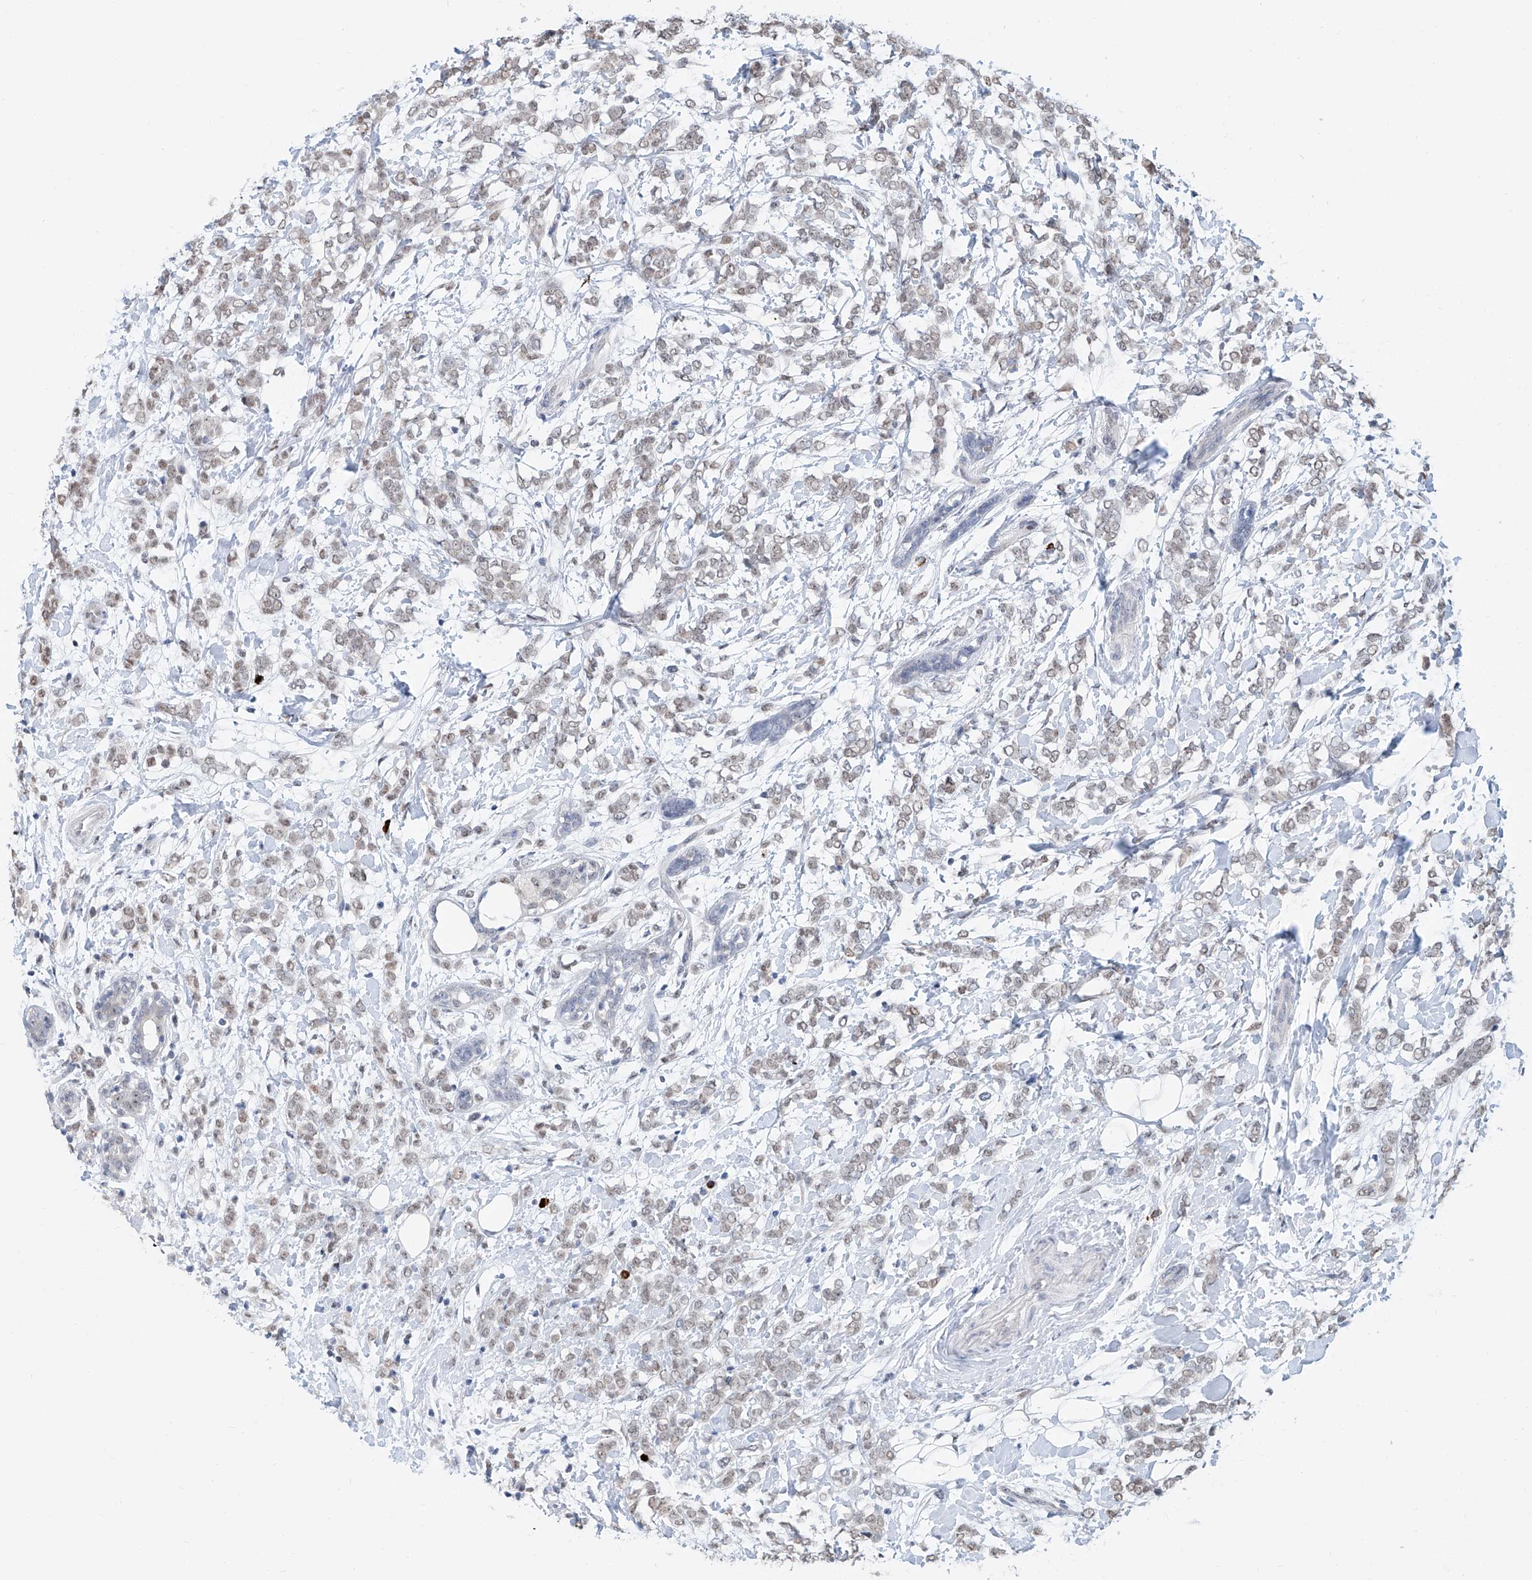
{"staining": {"intensity": "weak", "quantity": ">75%", "location": "cytoplasmic/membranous,nuclear"}, "tissue": "breast cancer", "cell_type": "Tumor cells", "image_type": "cancer", "snomed": [{"axis": "morphology", "description": "Normal tissue, NOS"}, {"axis": "morphology", "description": "Lobular carcinoma"}, {"axis": "topography", "description": "Breast"}], "caption": "High-power microscopy captured an immunohistochemistry image of breast lobular carcinoma, revealing weak cytoplasmic/membranous and nuclear staining in approximately >75% of tumor cells. Nuclei are stained in blue.", "gene": "SDE2", "patient": {"sex": "female", "age": 47}}